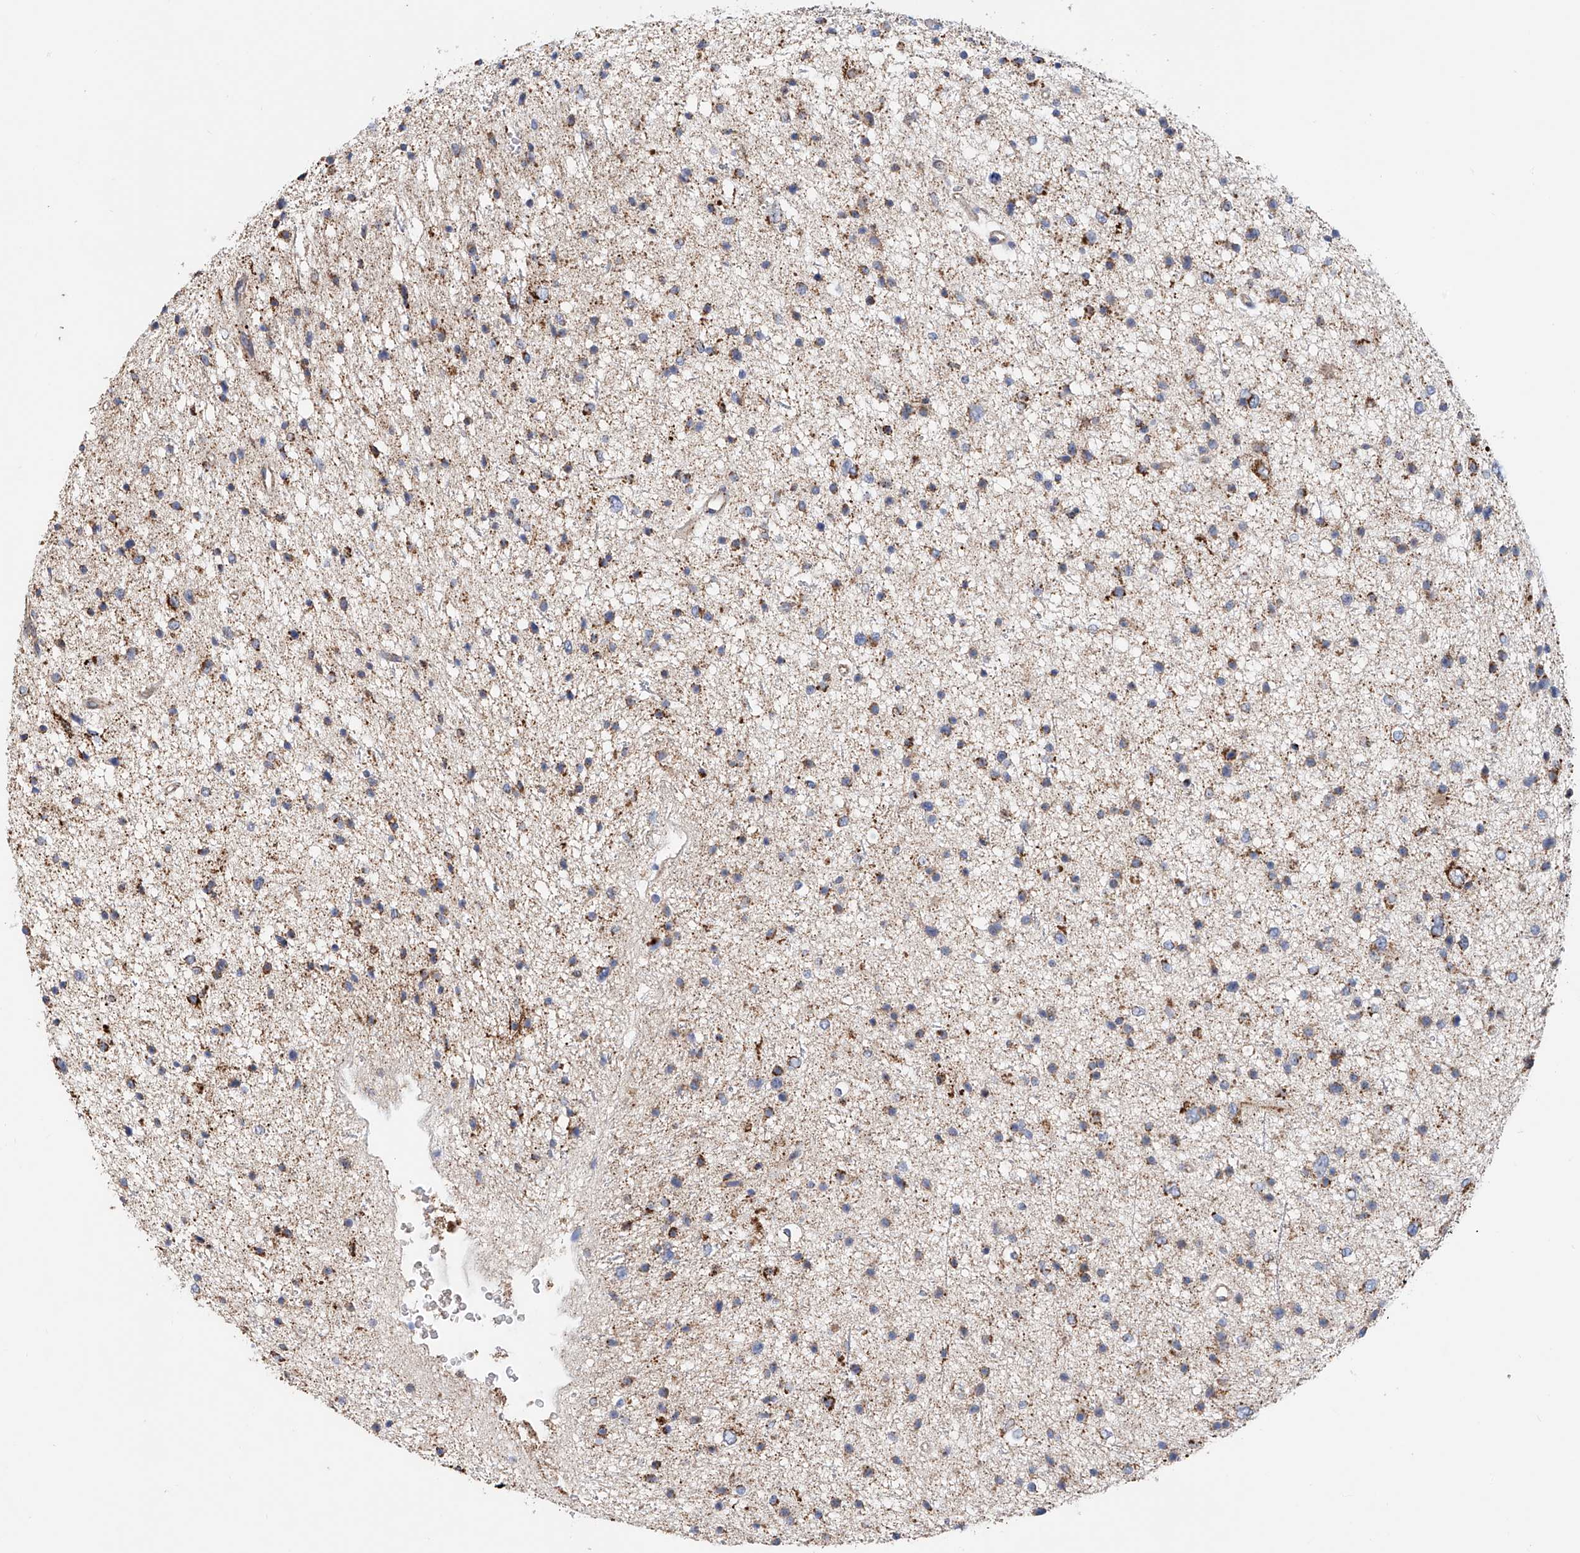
{"staining": {"intensity": "moderate", "quantity": "25%-75%", "location": "cytoplasmic/membranous"}, "tissue": "glioma", "cell_type": "Tumor cells", "image_type": "cancer", "snomed": [{"axis": "morphology", "description": "Glioma, malignant, Low grade"}, {"axis": "topography", "description": "Brain"}], "caption": "Protein analysis of malignant low-grade glioma tissue displays moderate cytoplasmic/membranous positivity in approximately 25%-75% of tumor cells.", "gene": "MCL1", "patient": {"sex": "female", "age": 37}}